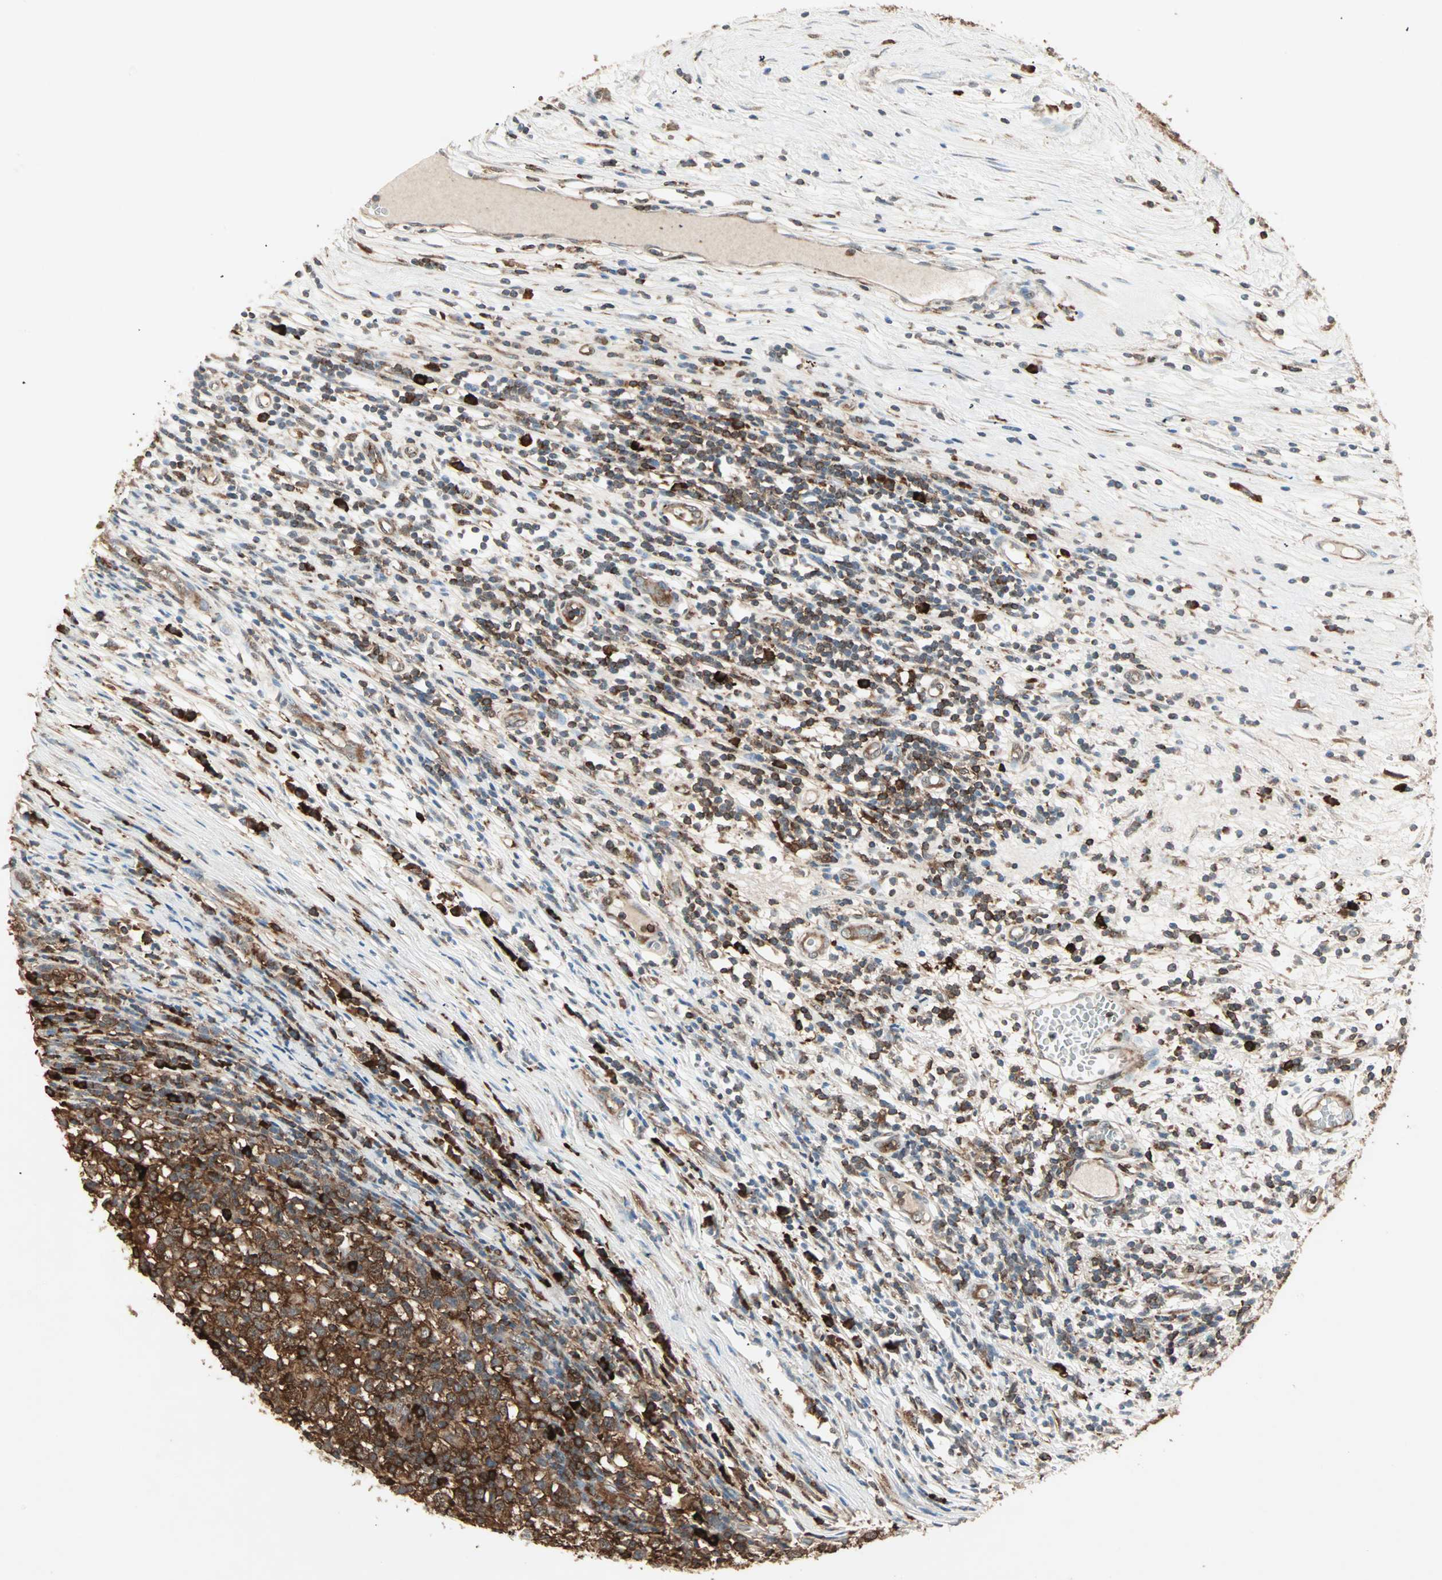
{"staining": {"intensity": "strong", "quantity": ">75%", "location": "cytoplasmic/membranous"}, "tissue": "testis cancer", "cell_type": "Tumor cells", "image_type": "cancer", "snomed": [{"axis": "morphology", "description": "Seminoma, NOS"}, {"axis": "topography", "description": "Testis"}], "caption": "IHC photomicrograph of neoplastic tissue: human testis seminoma stained using immunohistochemistry reveals high levels of strong protein expression localized specifically in the cytoplasmic/membranous of tumor cells, appearing as a cytoplasmic/membranous brown color.", "gene": "MMP3", "patient": {"sex": "male", "age": 65}}